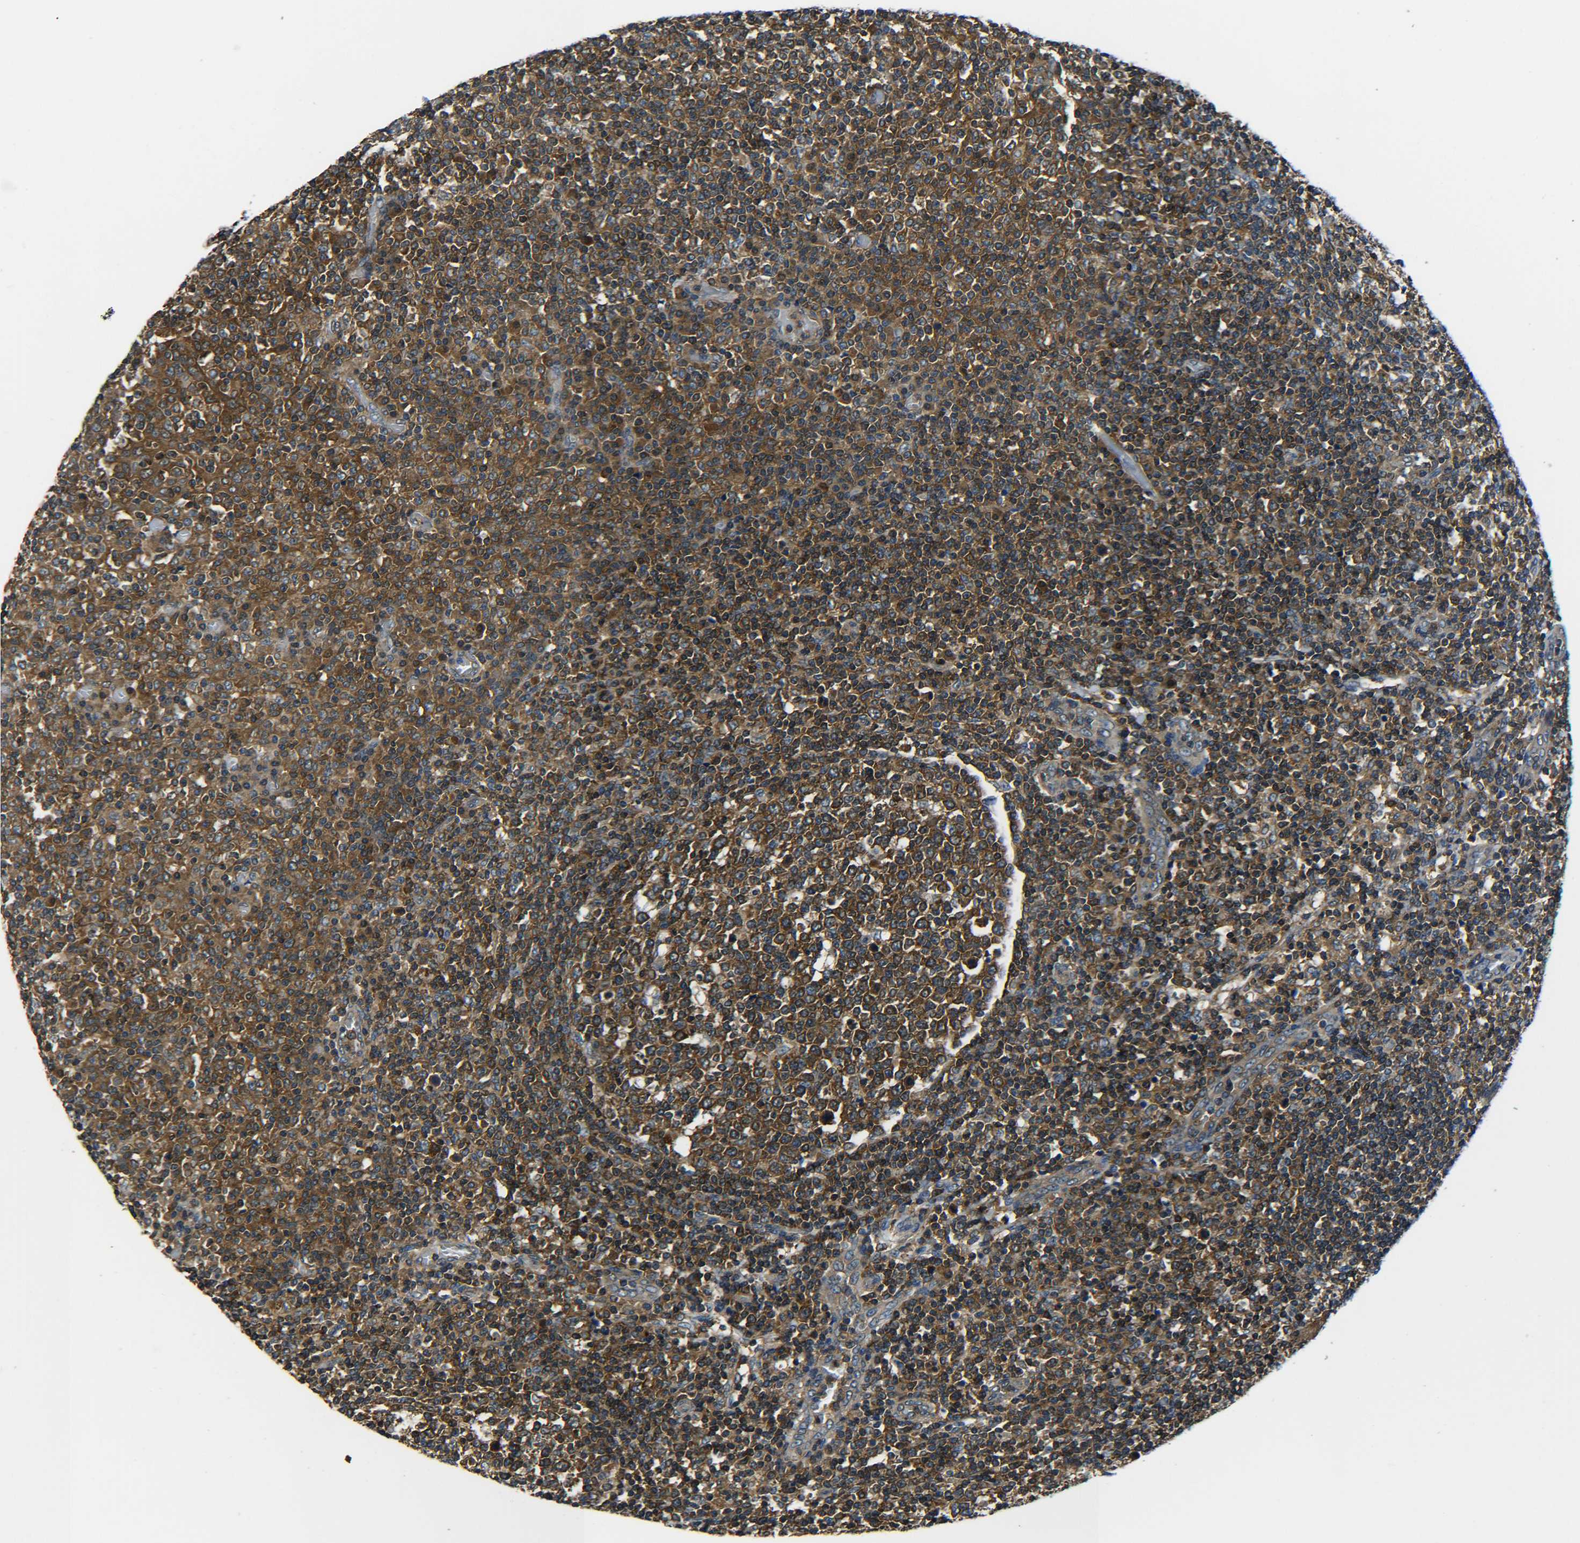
{"staining": {"intensity": "strong", "quantity": ">75%", "location": "cytoplasmic/membranous"}, "tissue": "tonsil", "cell_type": "Germinal center cells", "image_type": "normal", "snomed": [{"axis": "morphology", "description": "Normal tissue, NOS"}, {"axis": "topography", "description": "Tonsil"}], "caption": "There is high levels of strong cytoplasmic/membranous expression in germinal center cells of normal tonsil, as demonstrated by immunohistochemical staining (brown color).", "gene": "PREB", "patient": {"sex": "female", "age": 19}}